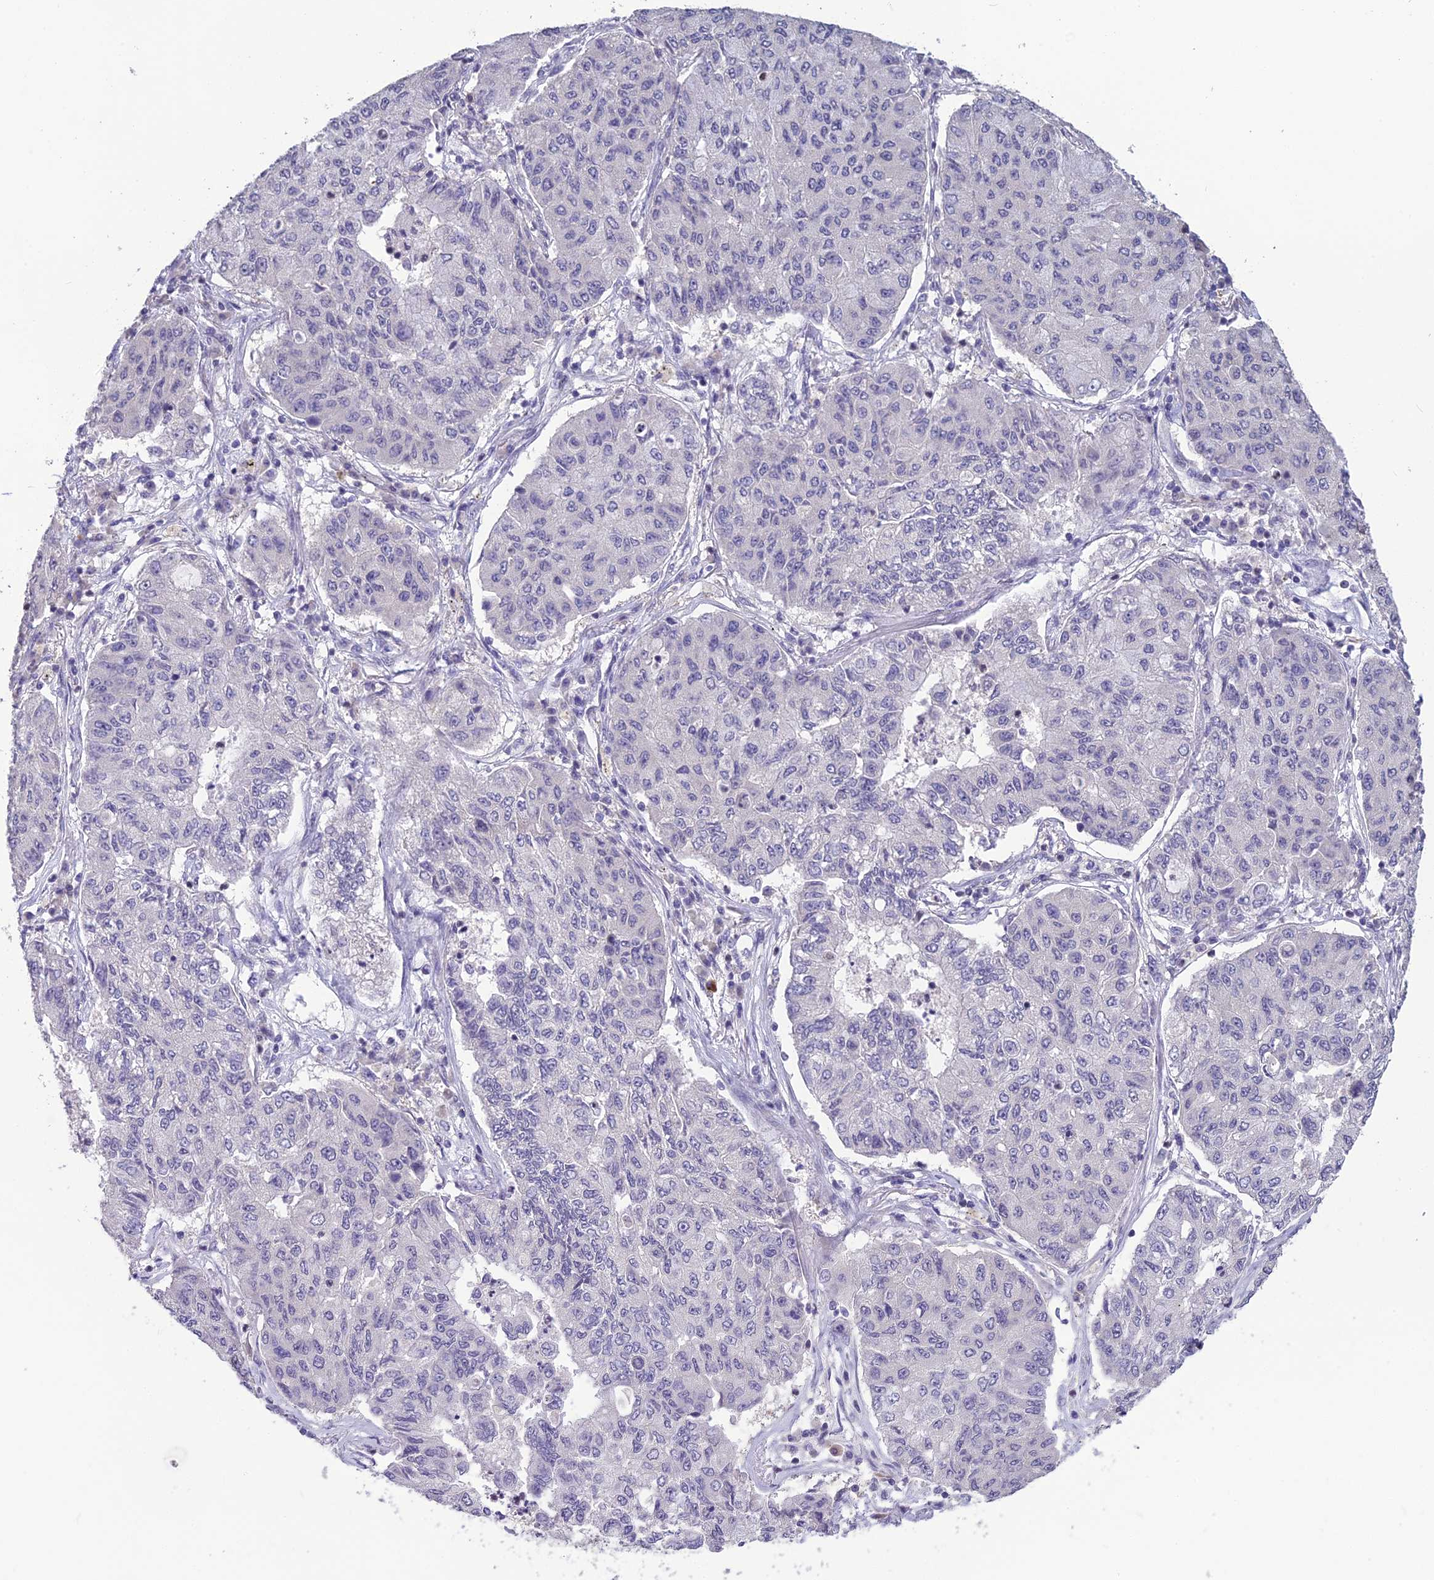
{"staining": {"intensity": "negative", "quantity": "none", "location": "none"}, "tissue": "lung cancer", "cell_type": "Tumor cells", "image_type": "cancer", "snomed": [{"axis": "morphology", "description": "Squamous cell carcinoma, NOS"}, {"axis": "topography", "description": "Lung"}], "caption": "Histopathology image shows no significant protein staining in tumor cells of squamous cell carcinoma (lung).", "gene": "TMEM134", "patient": {"sex": "male", "age": 74}}